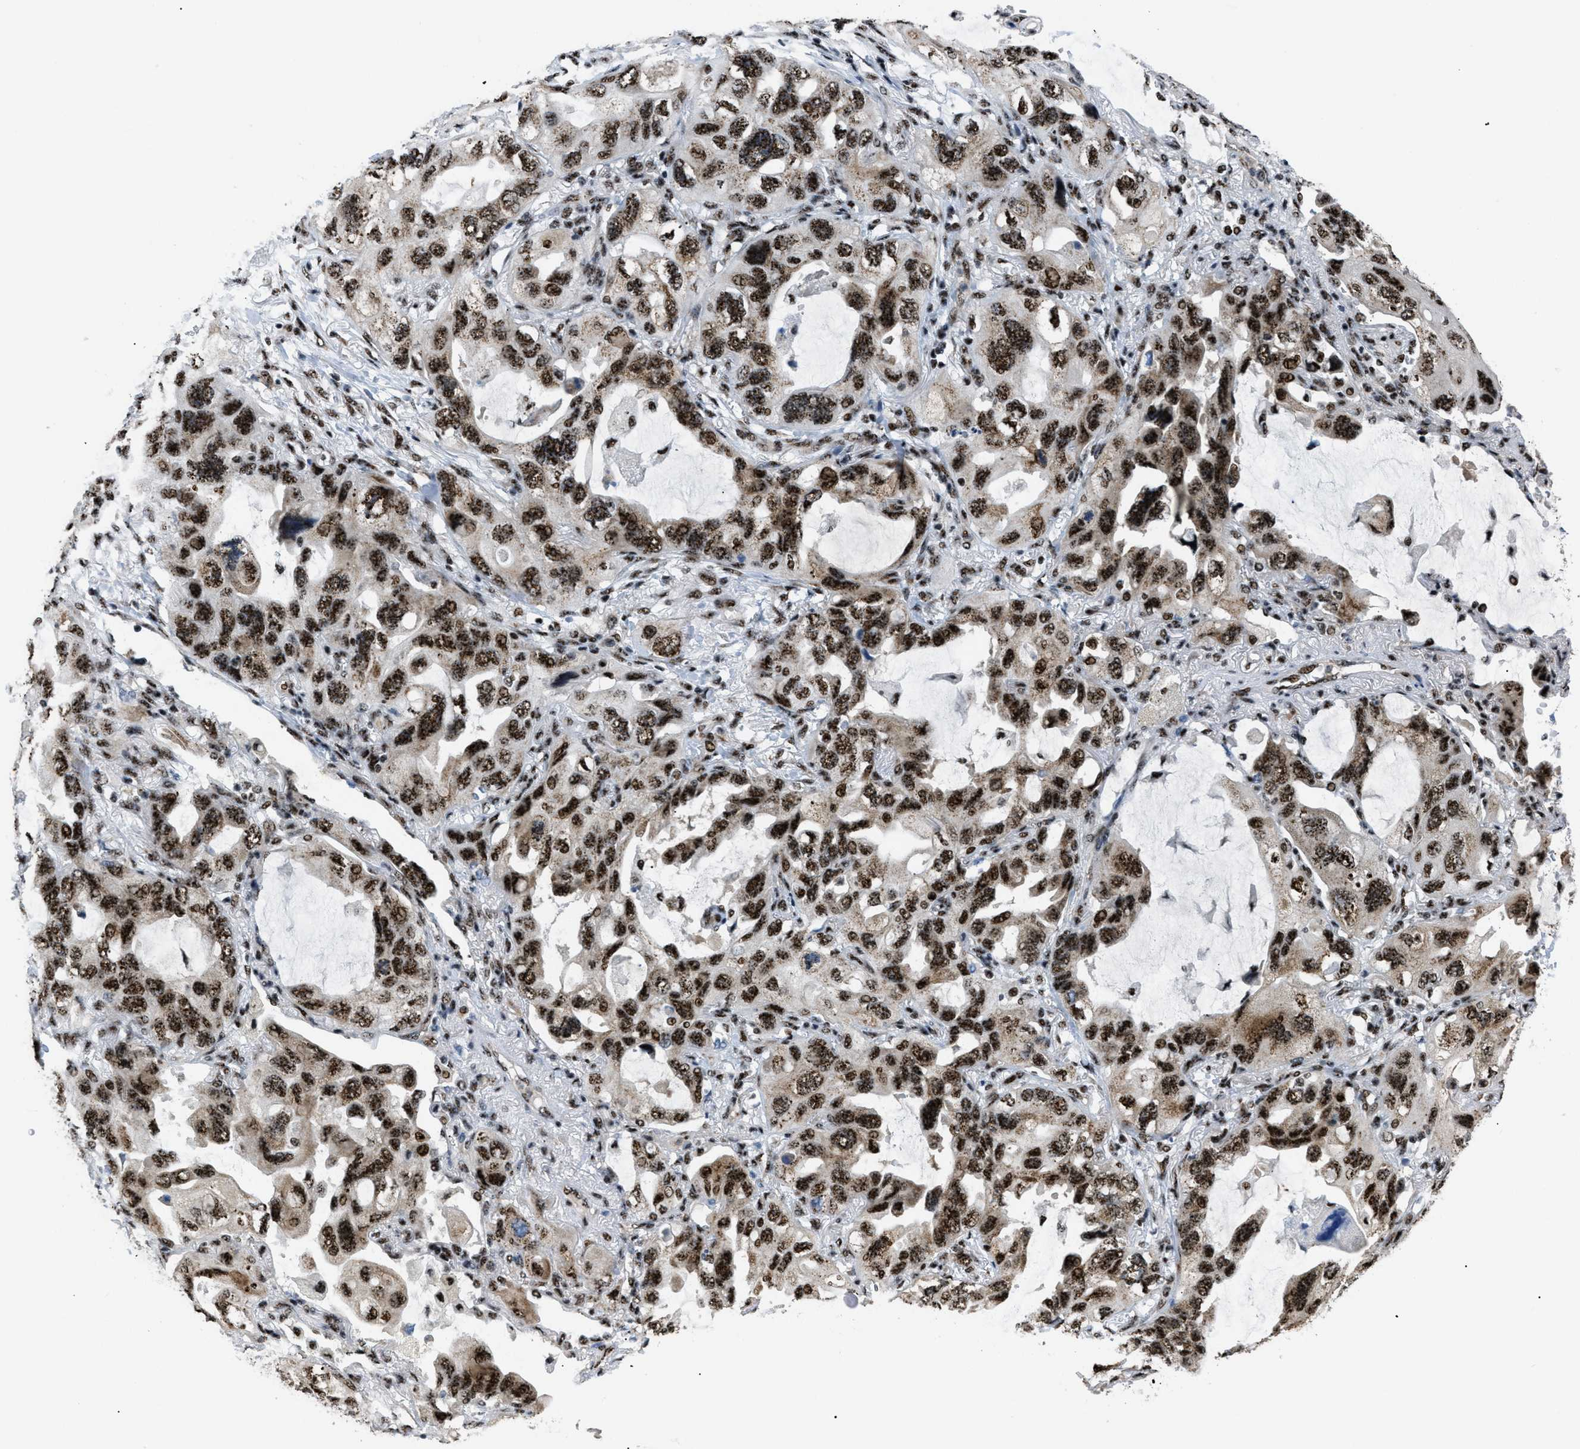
{"staining": {"intensity": "strong", "quantity": ">75%", "location": "nuclear"}, "tissue": "lung cancer", "cell_type": "Tumor cells", "image_type": "cancer", "snomed": [{"axis": "morphology", "description": "Squamous cell carcinoma, NOS"}, {"axis": "topography", "description": "Lung"}], "caption": "Protein staining displays strong nuclear expression in approximately >75% of tumor cells in lung cancer.", "gene": "CDR2", "patient": {"sex": "female", "age": 73}}